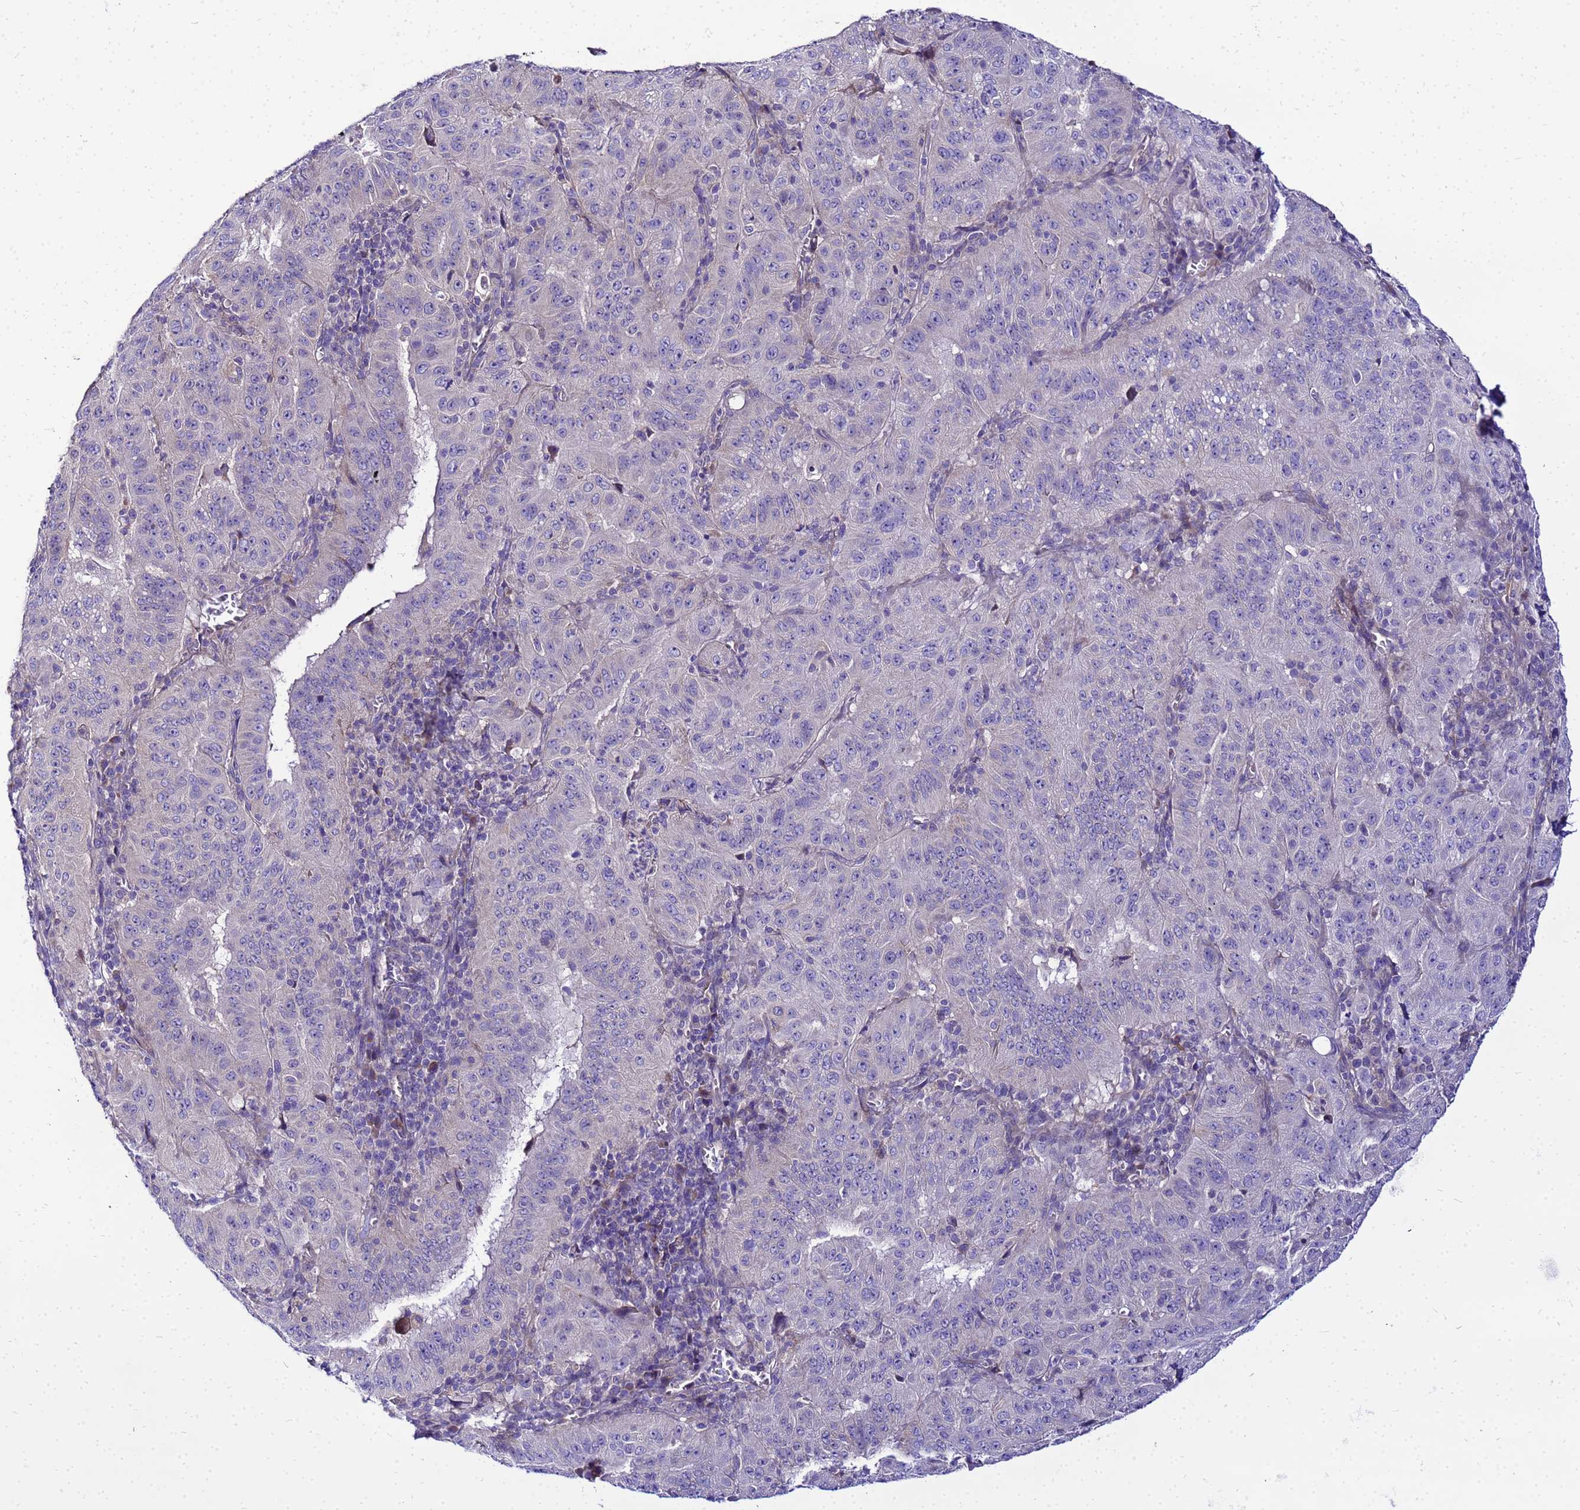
{"staining": {"intensity": "negative", "quantity": "none", "location": "none"}, "tissue": "pancreatic cancer", "cell_type": "Tumor cells", "image_type": "cancer", "snomed": [{"axis": "morphology", "description": "Adenocarcinoma, NOS"}, {"axis": "topography", "description": "Pancreas"}], "caption": "Protein analysis of pancreatic cancer exhibits no significant staining in tumor cells.", "gene": "HERC5", "patient": {"sex": "male", "age": 63}}